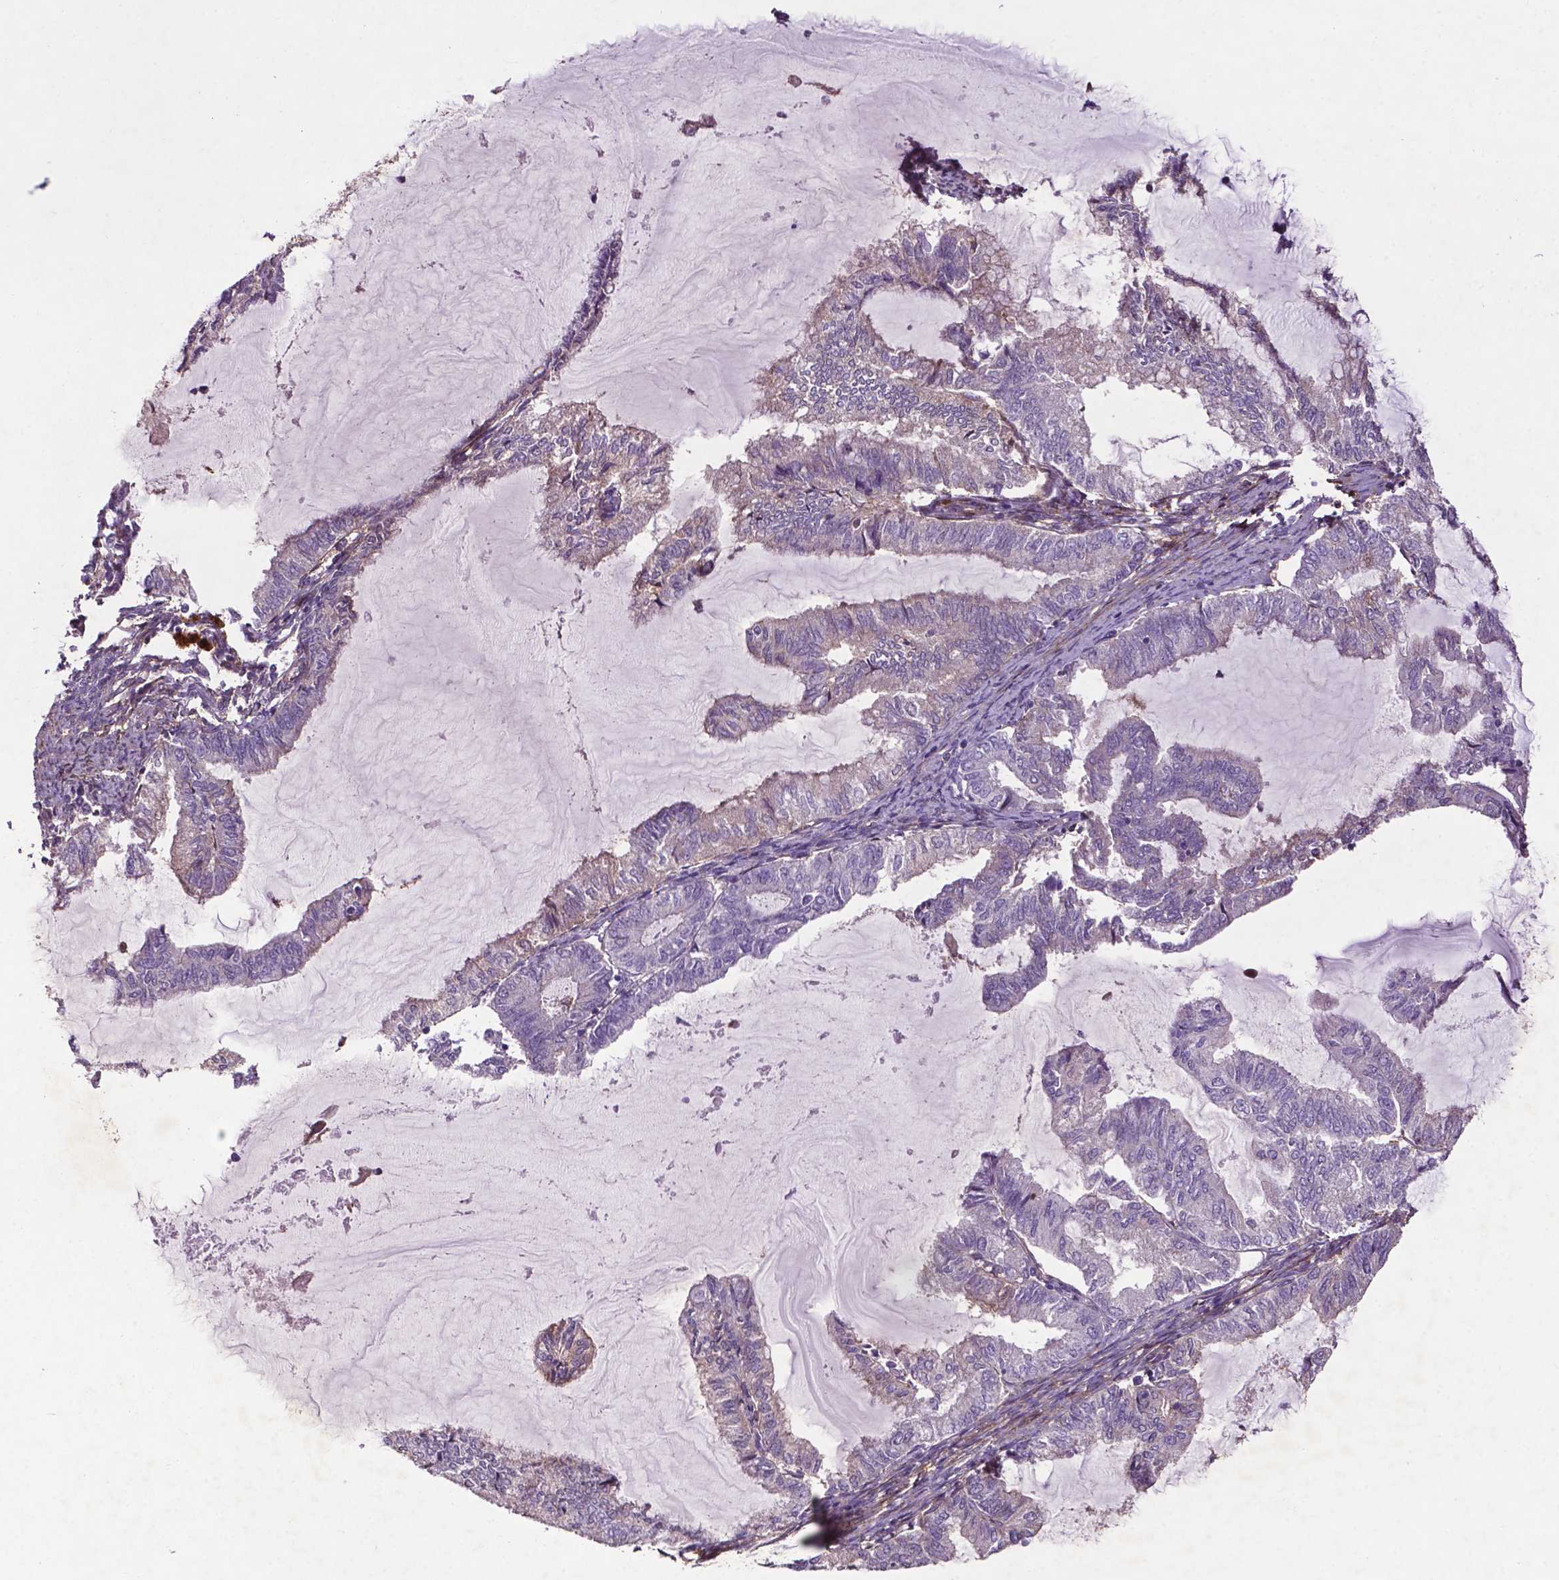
{"staining": {"intensity": "negative", "quantity": "none", "location": "none"}, "tissue": "endometrial cancer", "cell_type": "Tumor cells", "image_type": "cancer", "snomed": [{"axis": "morphology", "description": "Adenocarcinoma, NOS"}, {"axis": "topography", "description": "Endometrium"}], "caption": "High magnification brightfield microscopy of adenocarcinoma (endometrial) stained with DAB (3,3'-diaminobenzidine) (brown) and counterstained with hematoxylin (blue): tumor cells show no significant positivity.", "gene": "RRAS", "patient": {"sex": "female", "age": 79}}